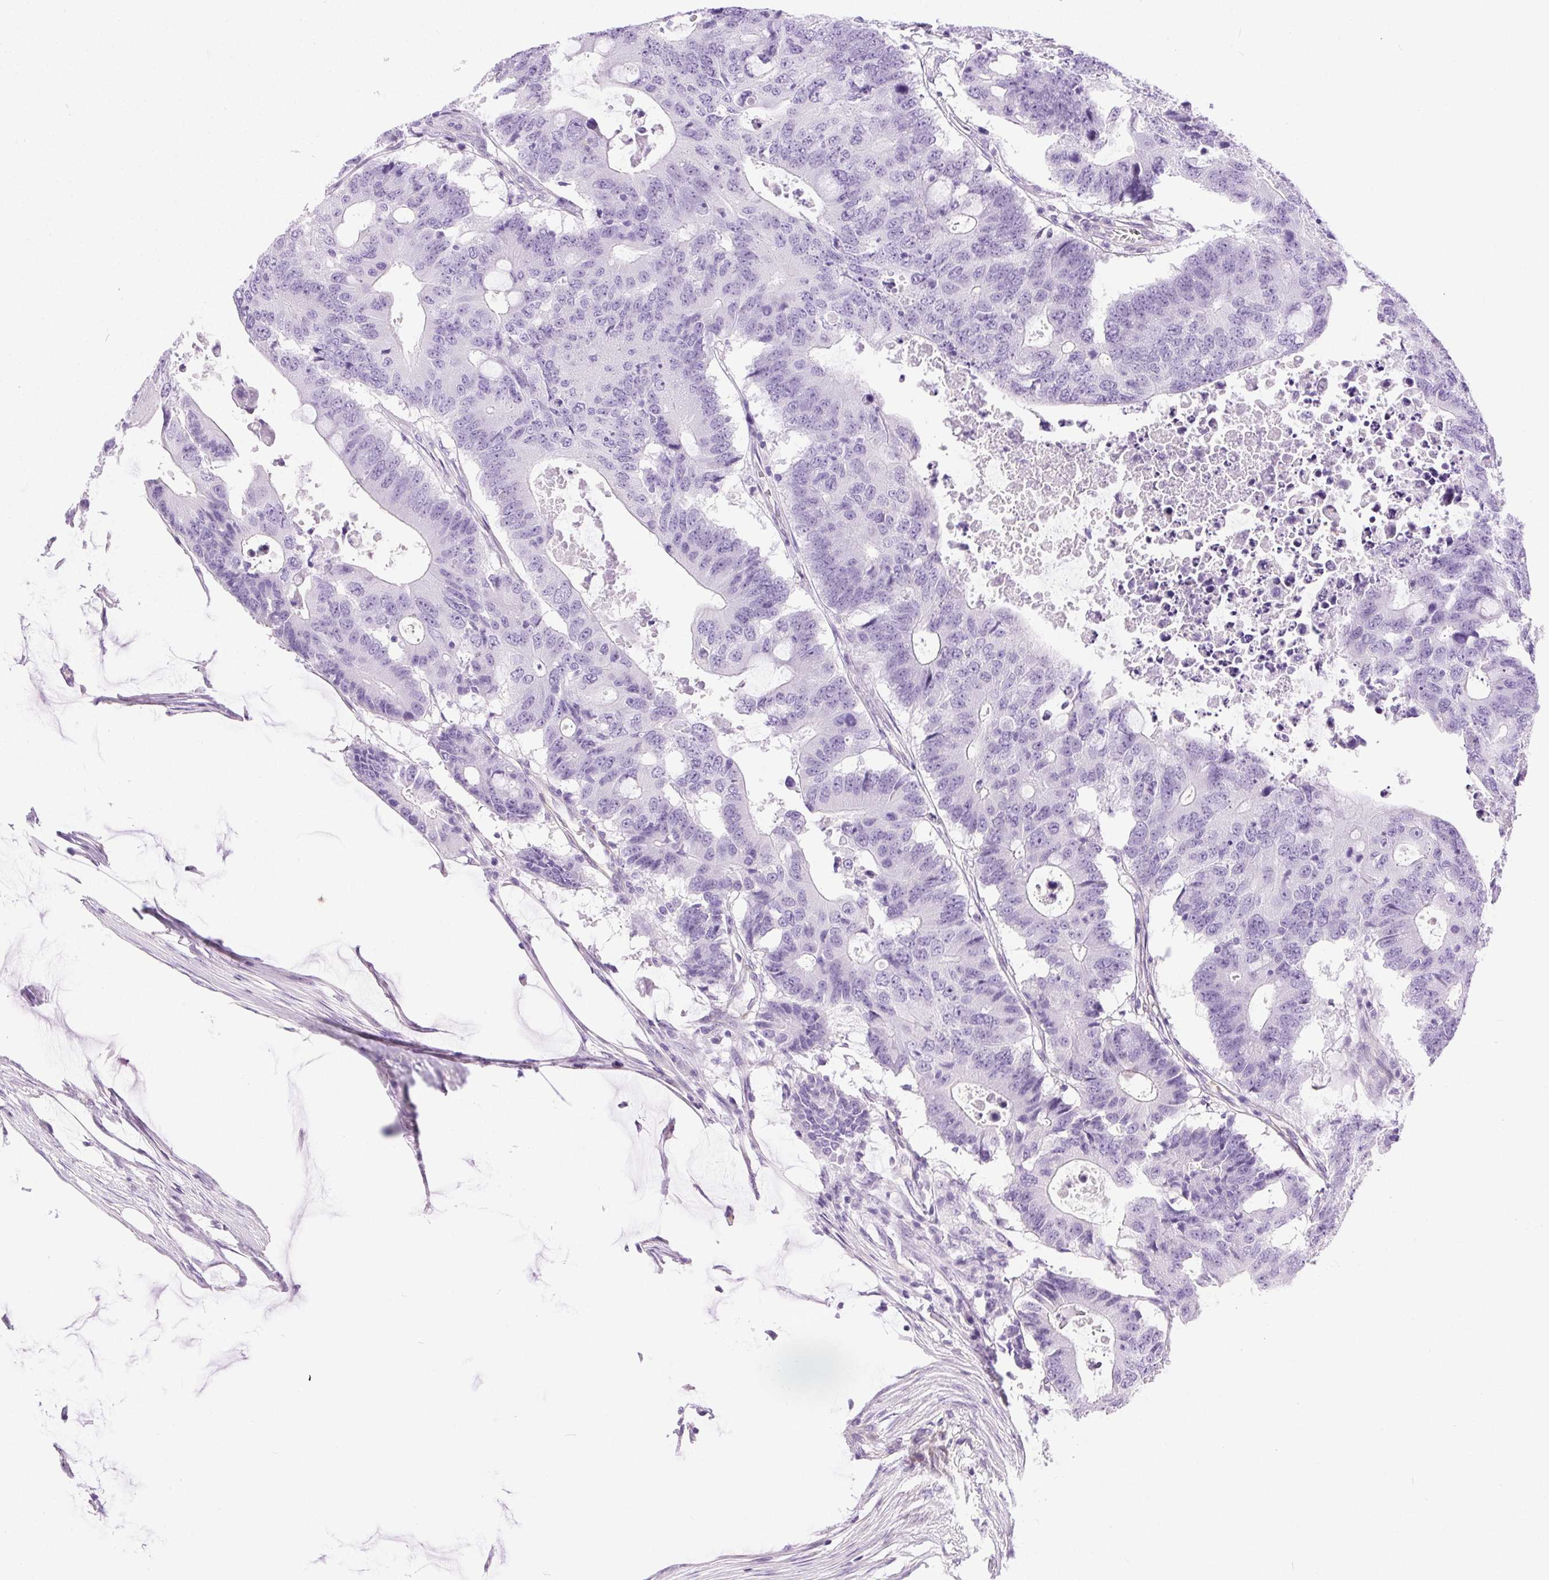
{"staining": {"intensity": "negative", "quantity": "none", "location": "none"}, "tissue": "colorectal cancer", "cell_type": "Tumor cells", "image_type": "cancer", "snomed": [{"axis": "morphology", "description": "Adenocarcinoma, NOS"}, {"axis": "topography", "description": "Colon"}], "caption": "Micrograph shows no significant protein staining in tumor cells of colorectal adenocarcinoma.", "gene": "SHCBP1L", "patient": {"sex": "male", "age": 71}}